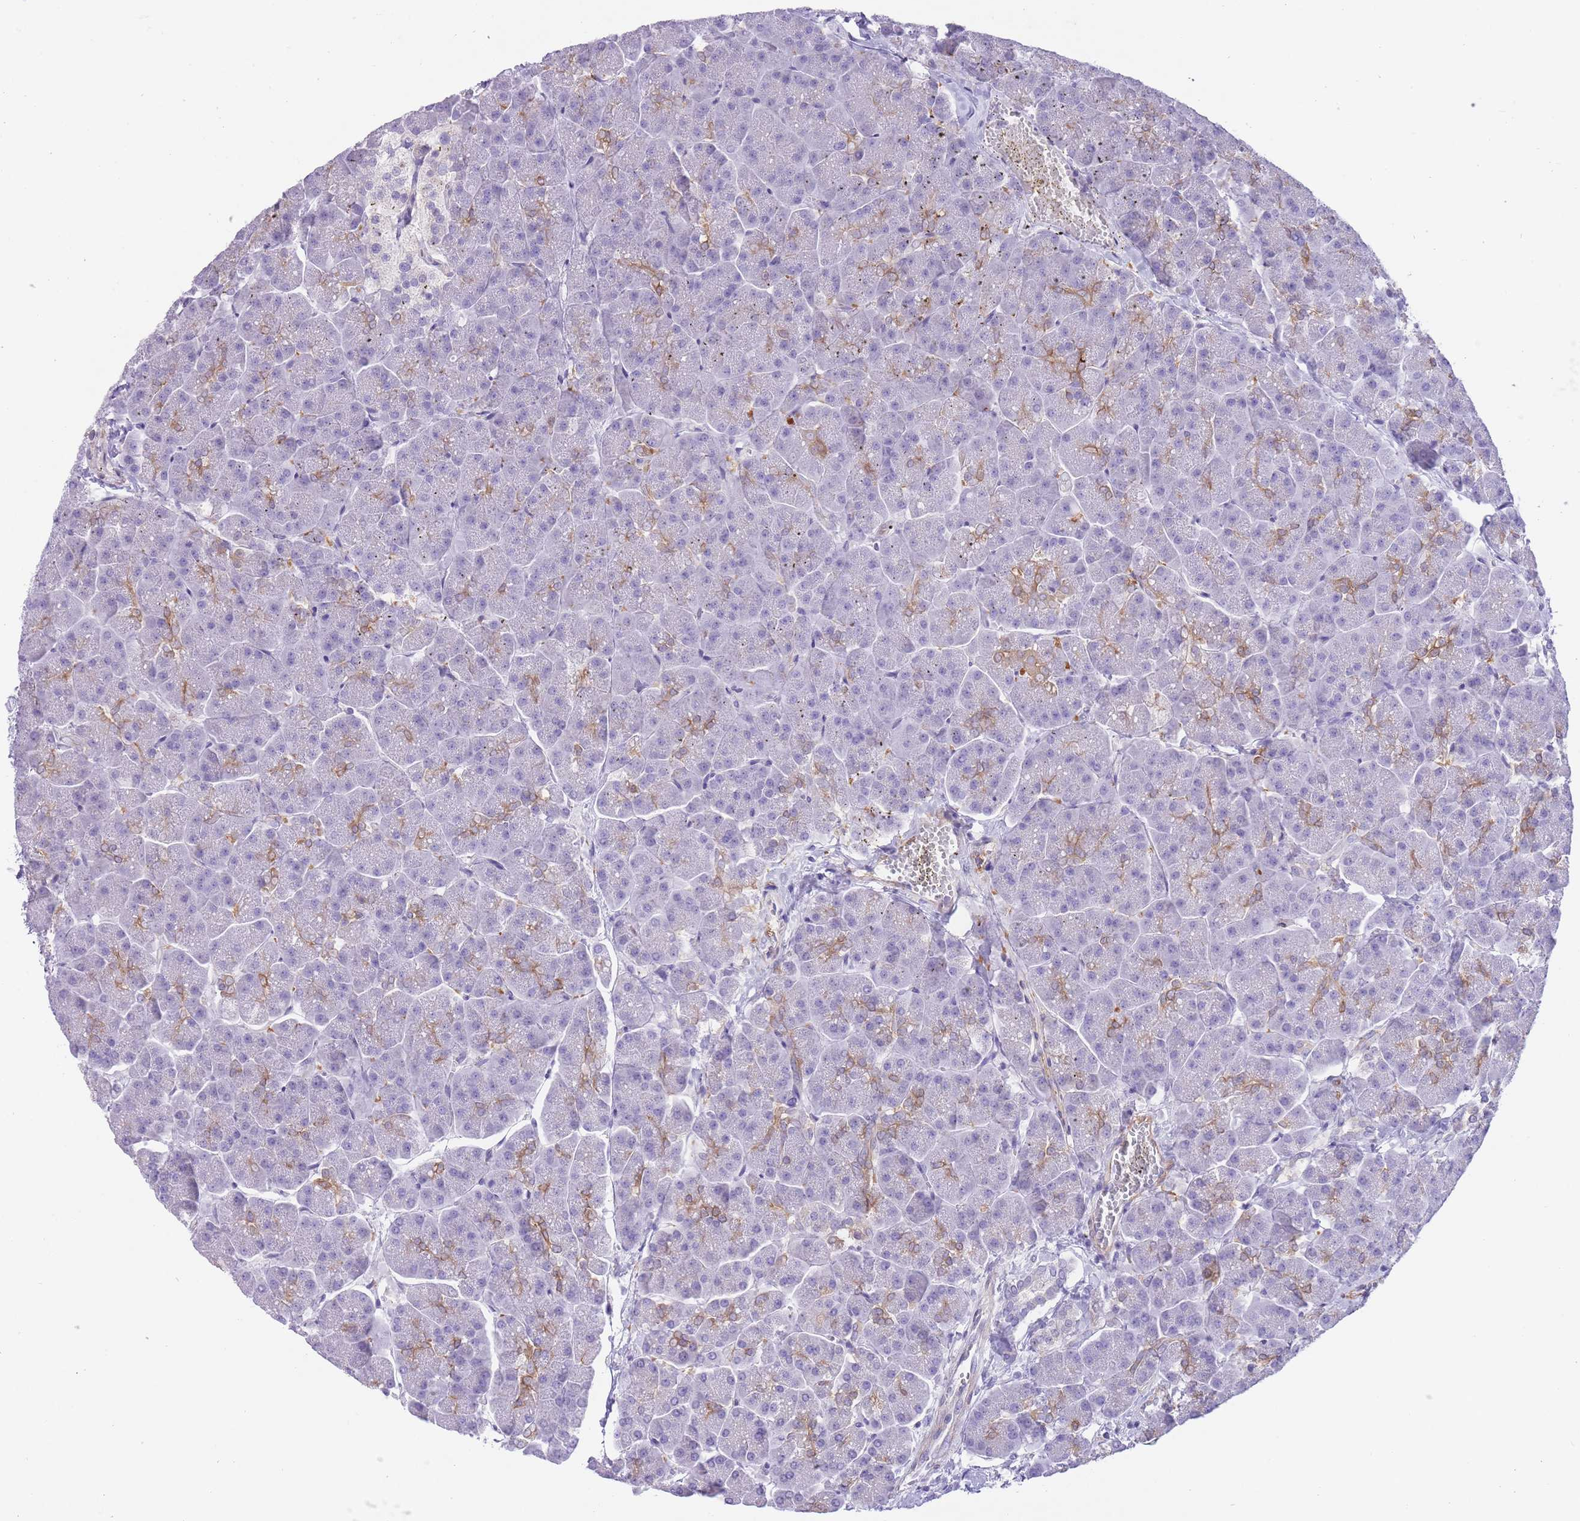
{"staining": {"intensity": "moderate", "quantity": "<25%", "location": "cytoplasmic/membranous"}, "tissue": "pancreas", "cell_type": "Exocrine glandular cells", "image_type": "normal", "snomed": [{"axis": "morphology", "description": "Normal tissue, NOS"}, {"axis": "topography", "description": "Pancreas"}, {"axis": "topography", "description": "Peripheral nerve tissue"}], "caption": "Pancreas stained with a brown dye demonstrates moderate cytoplasmic/membranous positive expression in about <25% of exocrine glandular cells.", "gene": "OR11H12", "patient": {"sex": "male", "age": 54}}